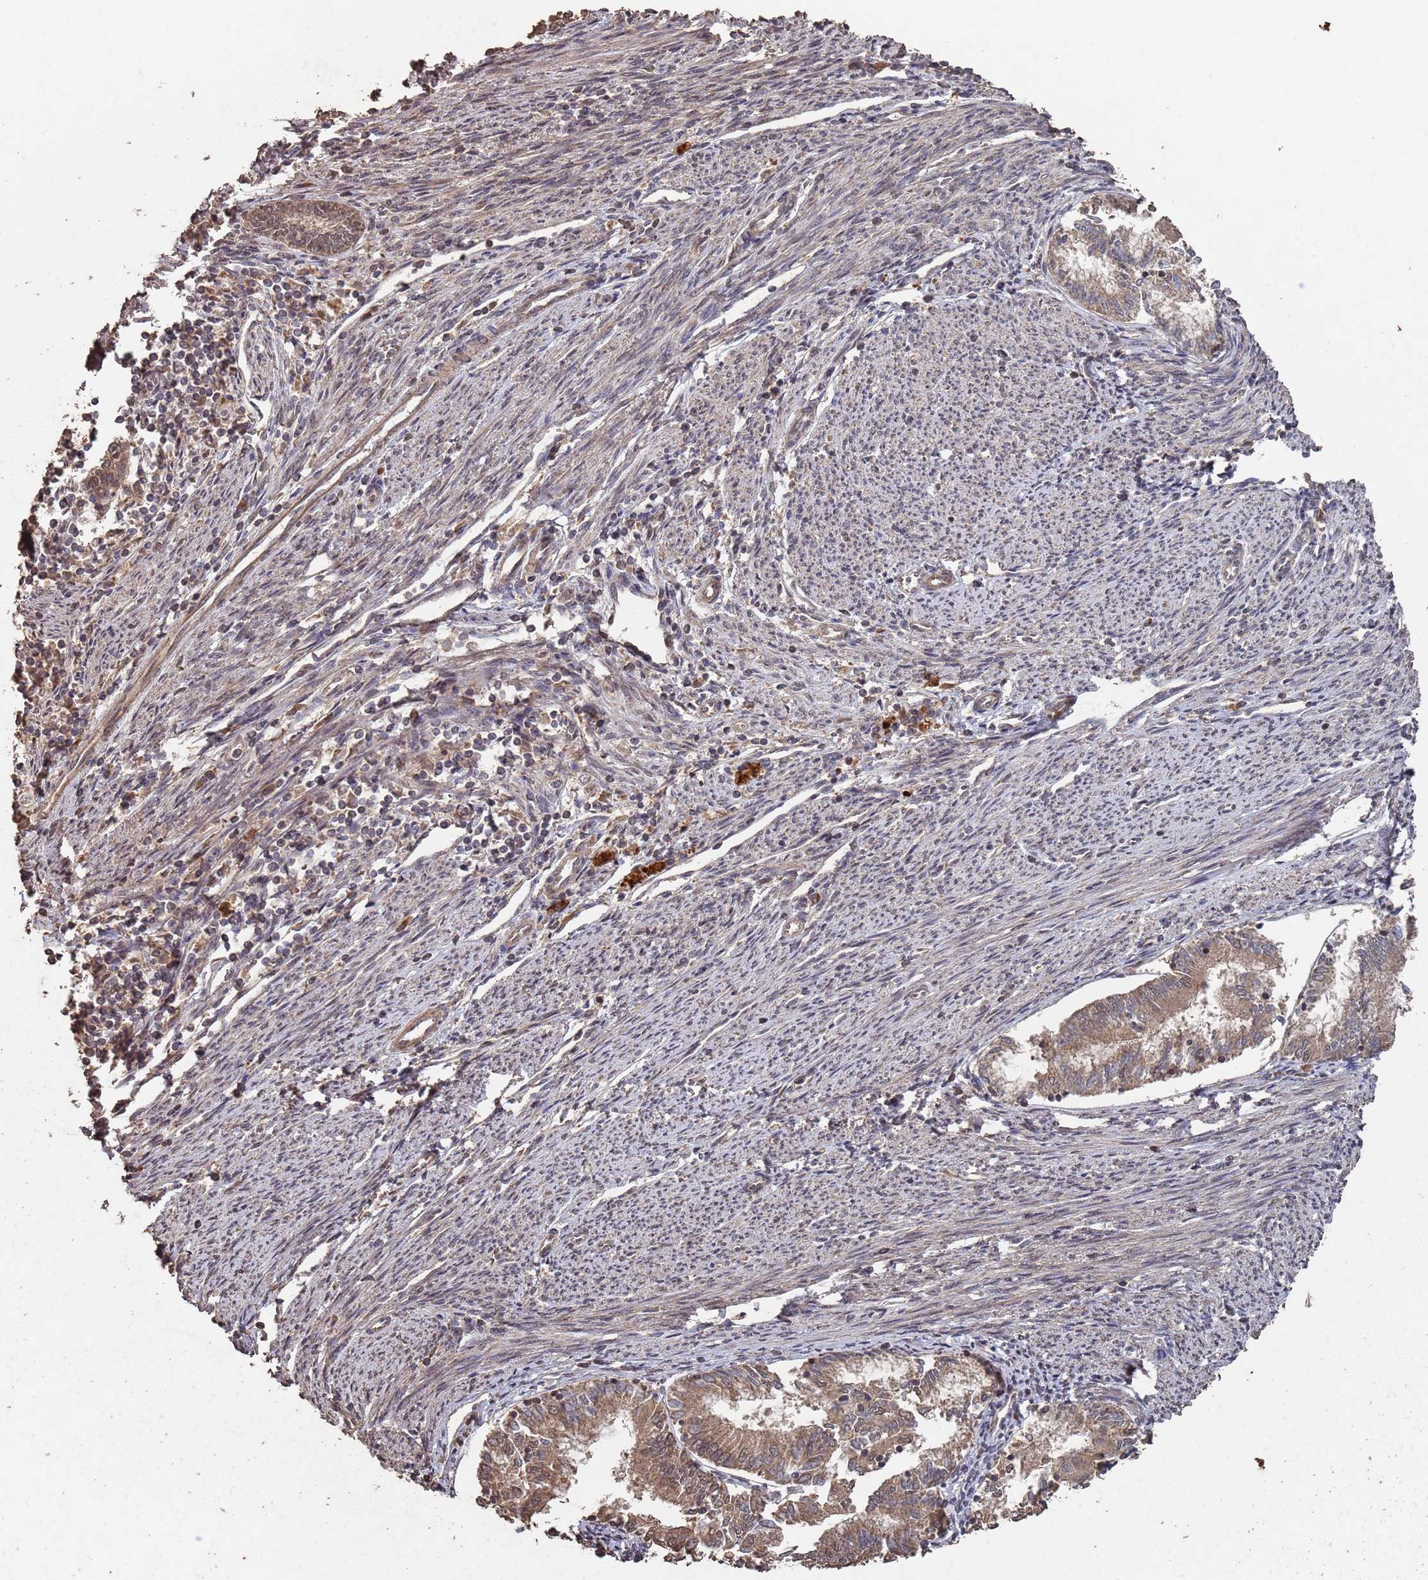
{"staining": {"intensity": "moderate", "quantity": ">75%", "location": "cytoplasmic/membranous,nuclear"}, "tissue": "endometrial cancer", "cell_type": "Tumor cells", "image_type": "cancer", "snomed": [{"axis": "morphology", "description": "Adenocarcinoma, NOS"}, {"axis": "topography", "description": "Endometrium"}], "caption": "Approximately >75% of tumor cells in human adenocarcinoma (endometrial) exhibit moderate cytoplasmic/membranous and nuclear protein expression as visualized by brown immunohistochemical staining.", "gene": "FRAT1", "patient": {"sex": "female", "age": 79}}